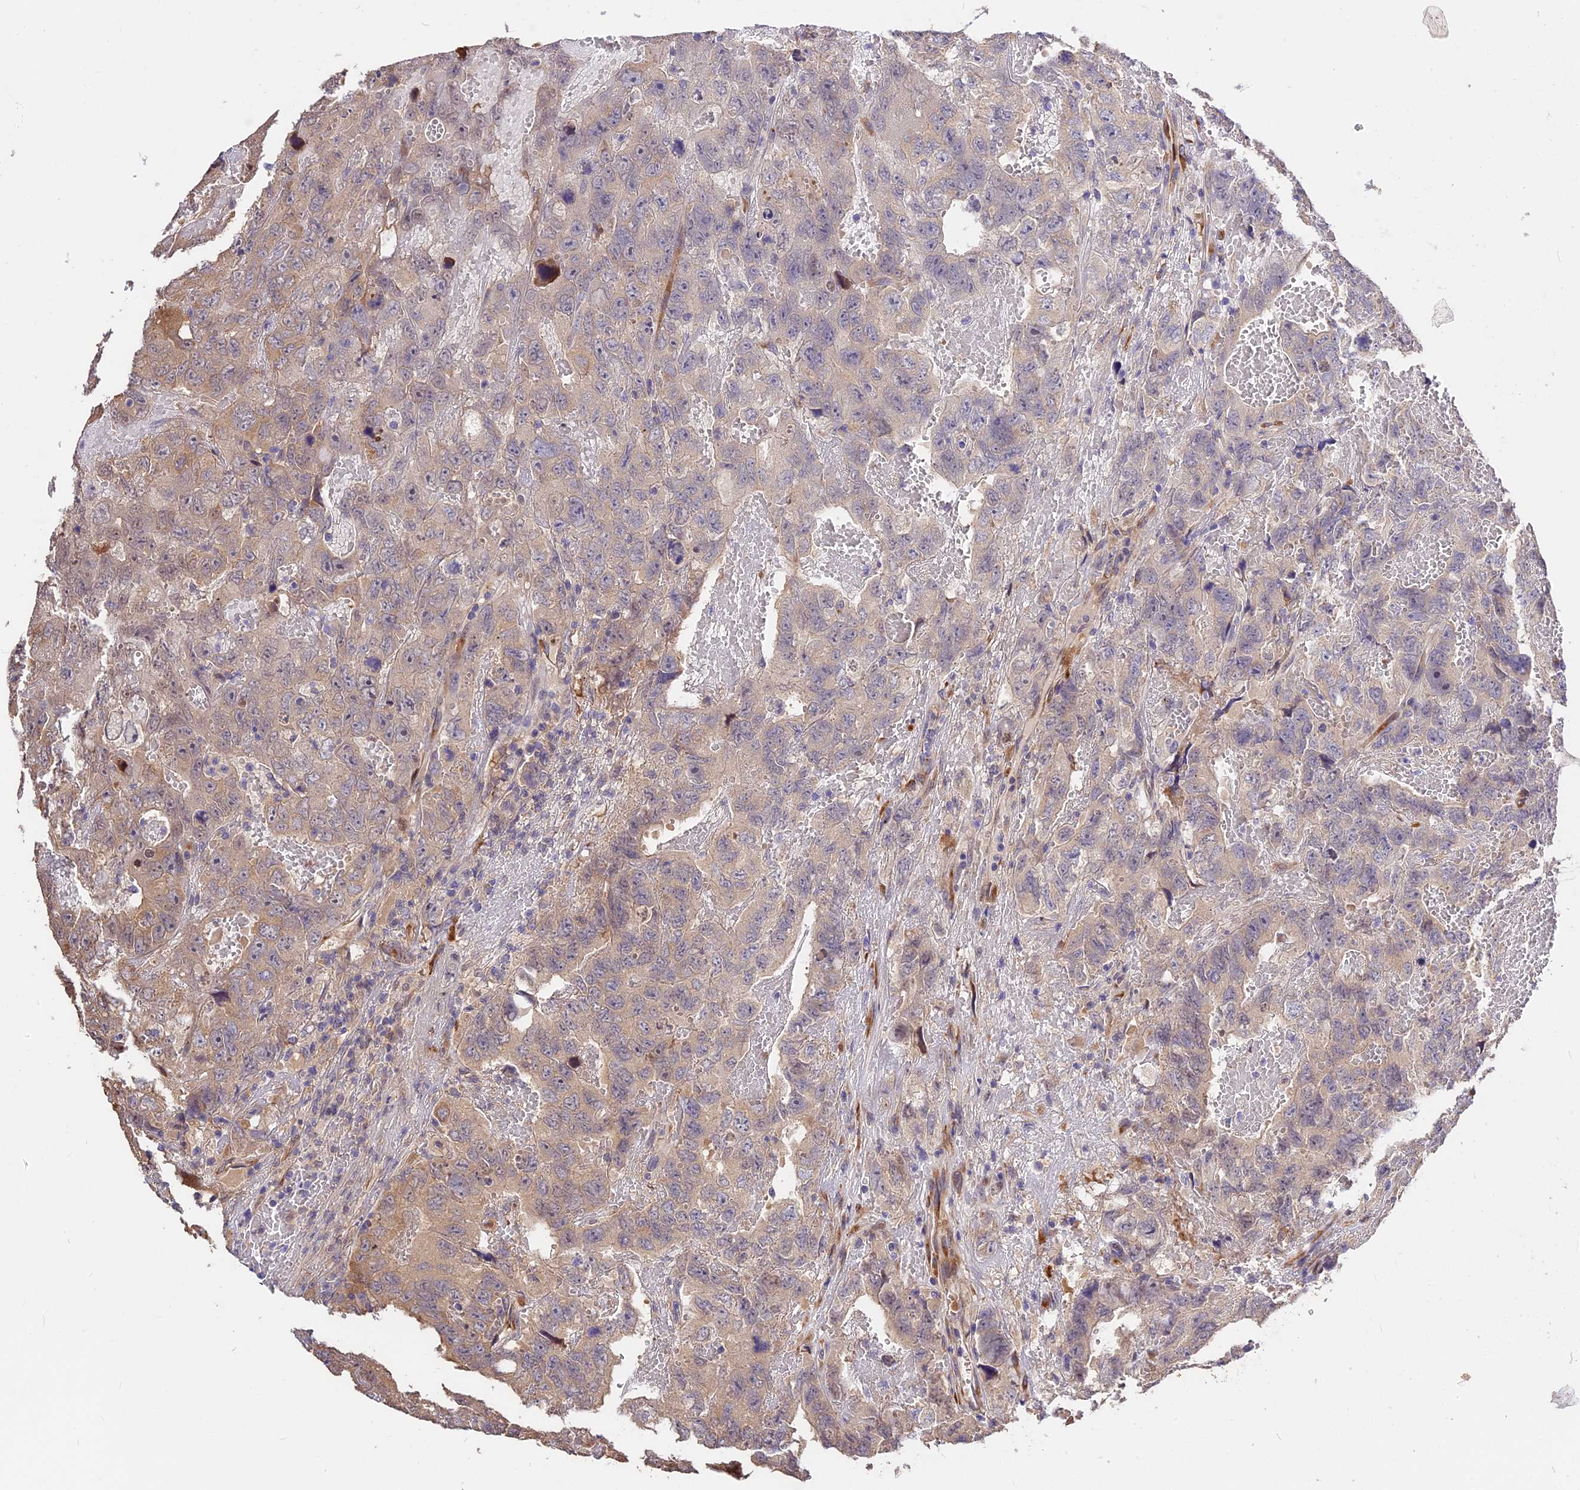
{"staining": {"intensity": "weak", "quantity": "<25%", "location": "cytoplasmic/membranous"}, "tissue": "testis cancer", "cell_type": "Tumor cells", "image_type": "cancer", "snomed": [{"axis": "morphology", "description": "Carcinoma, Embryonal, NOS"}, {"axis": "topography", "description": "Testis"}], "caption": "Embryonal carcinoma (testis) stained for a protein using immunohistochemistry reveals no positivity tumor cells.", "gene": "BSCL2", "patient": {"sex": "male", "age": 45}}